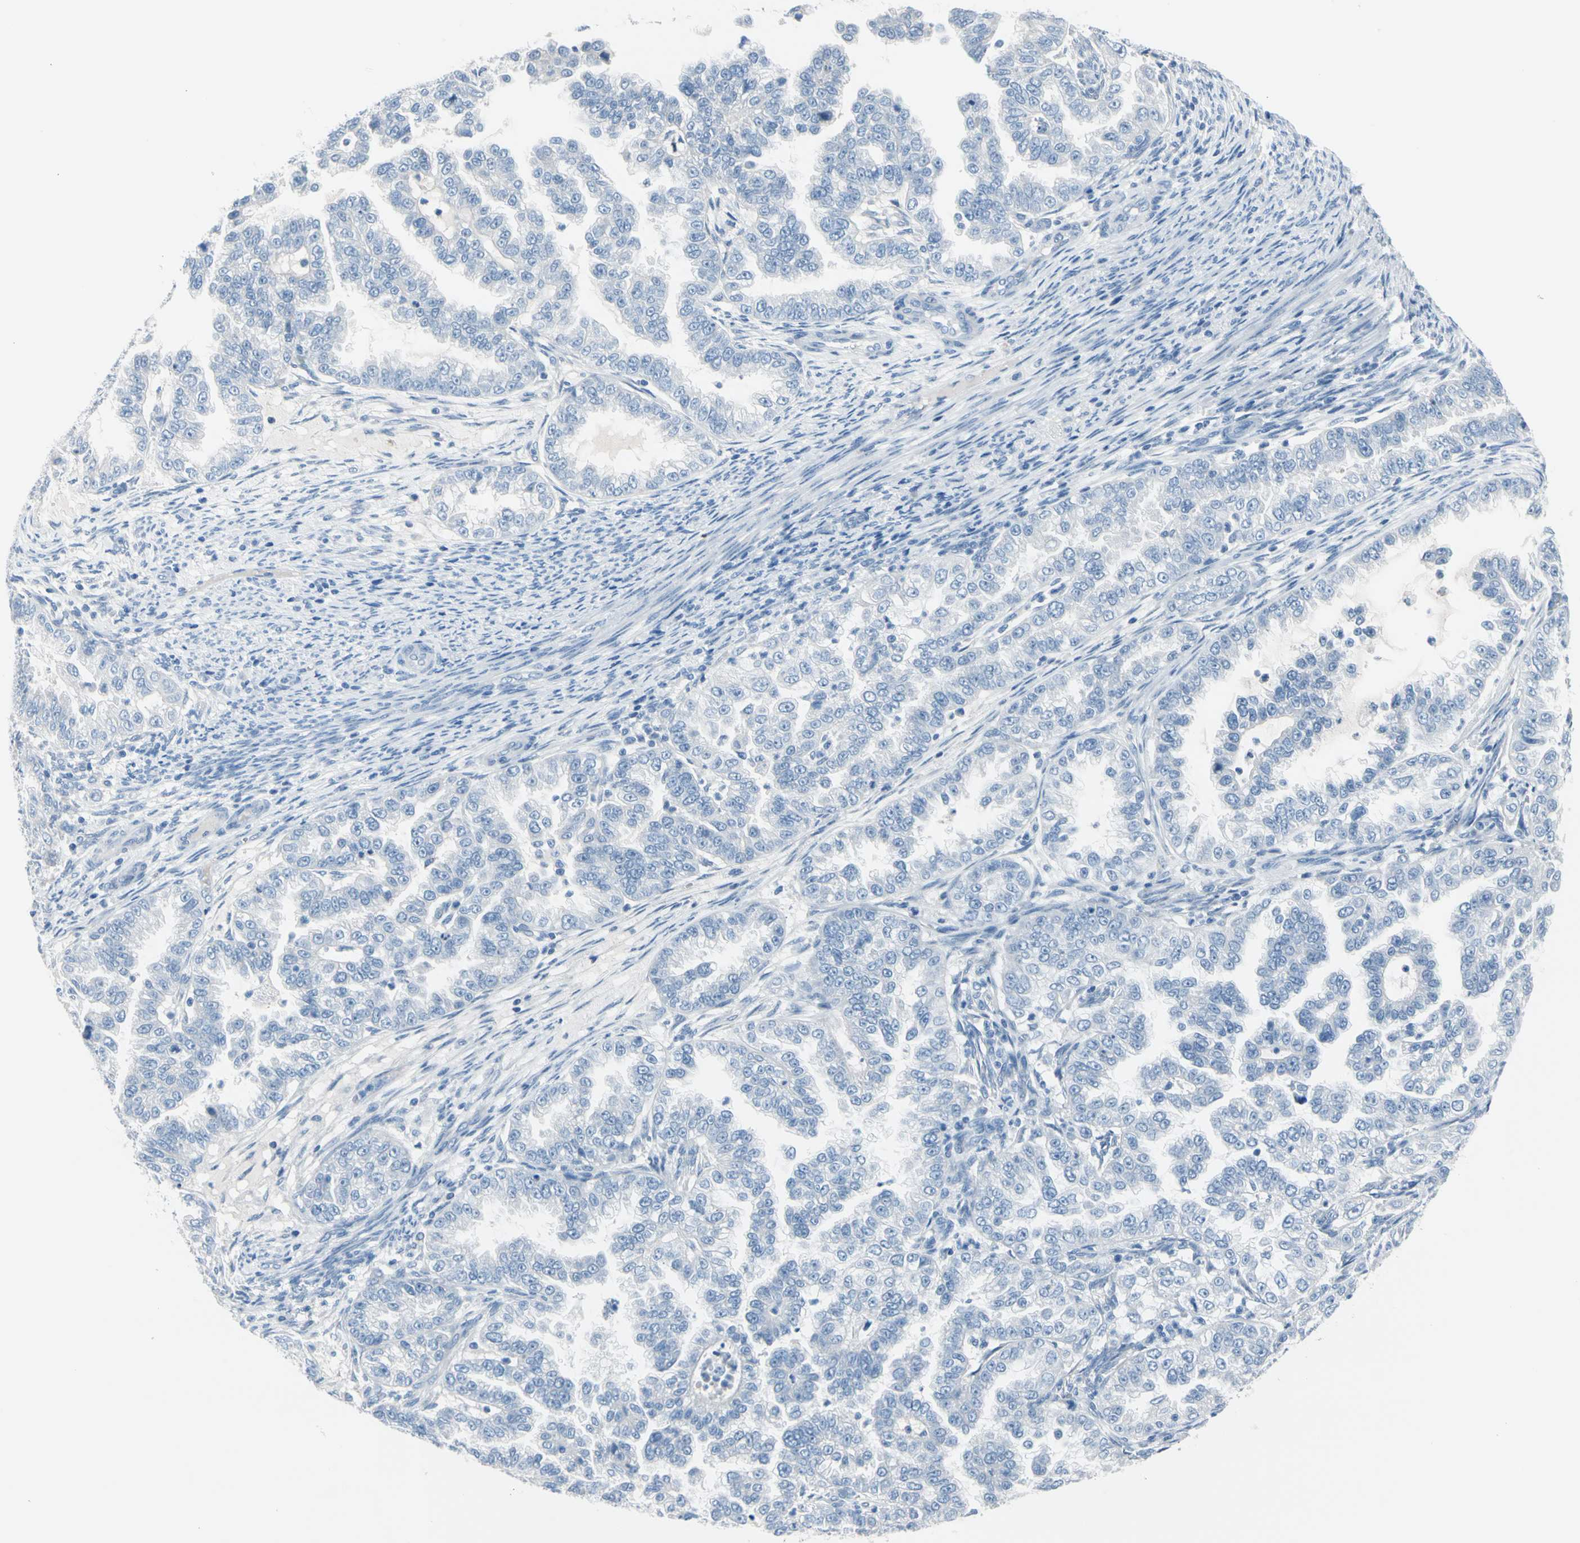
{"staining": {"intensity": "negative", "quantity": "none", "location": "none"}, "tissue": "endometrial cancer", "cell_type": "Tumor cells", "image_type": "cancer", "snomed": [{"axis": "morphology", "description": "Adenocarcinoma, NOS"}, {"axis": "topography", "description": "Endometrium"}], "caption": "There is no significant positivity in tumor cells of adenocarcinoma (endometrial).", "gene": "TPO", "patient": {"sex": "female", "age": 85}}